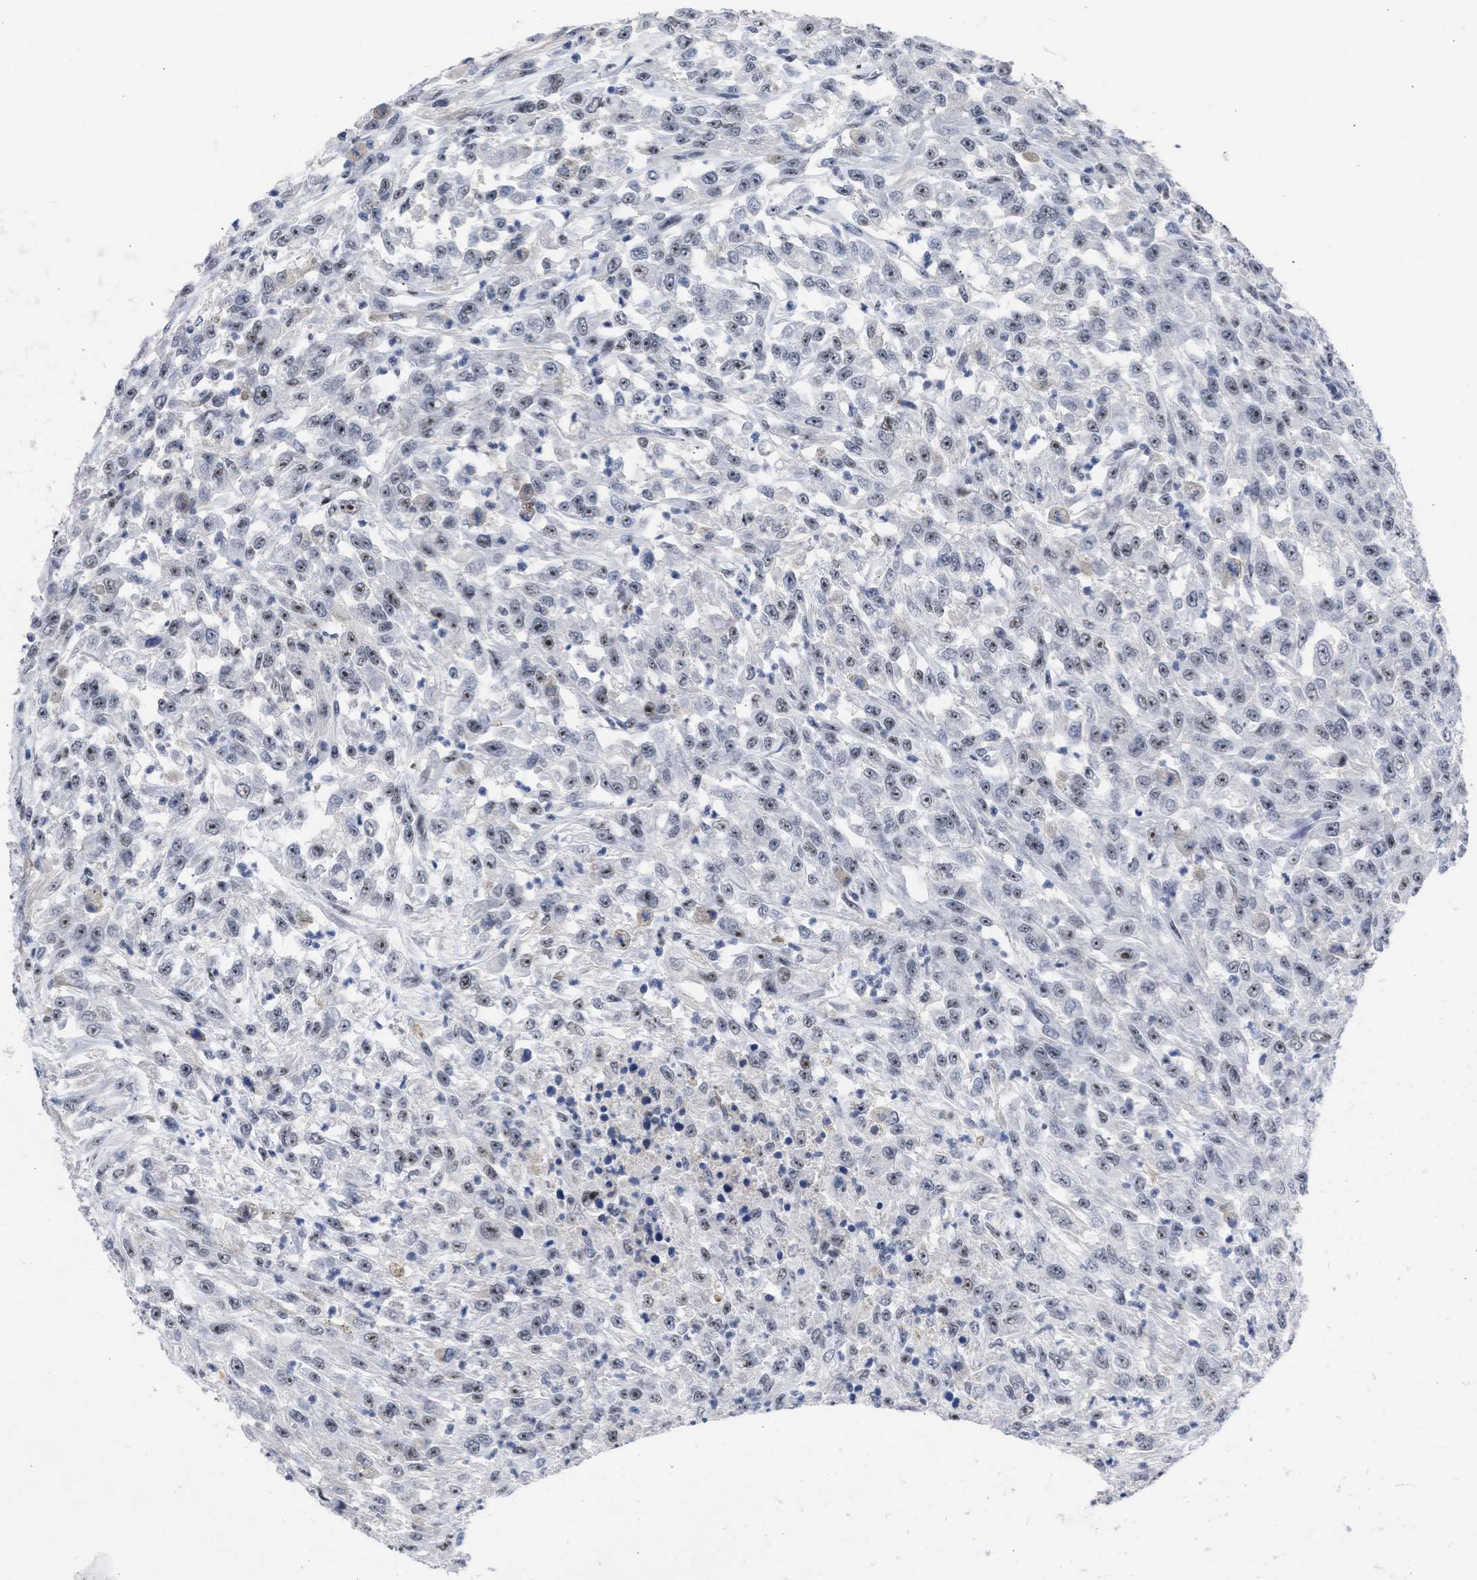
{"staining": {"intensity": "moderate", "quantity": ">75%", "location": "nuclear"}, "tissue": "urothelial cancer", "cell_type": "Tumor cells", "image_type": "cancer", "snomed": [{"axis": "morphology", "description": "Urothelial carcinoma, High grade"}, {"axis": "topography", "description": "Urinary bladder"}], "caption": "Protein expression analysis of urothelial cancer demonstrates moderate nuclear expression in approximately >75% of tumor cells.", "gene": "DDX41", "patient": {"sex": "male", "age": 46}}